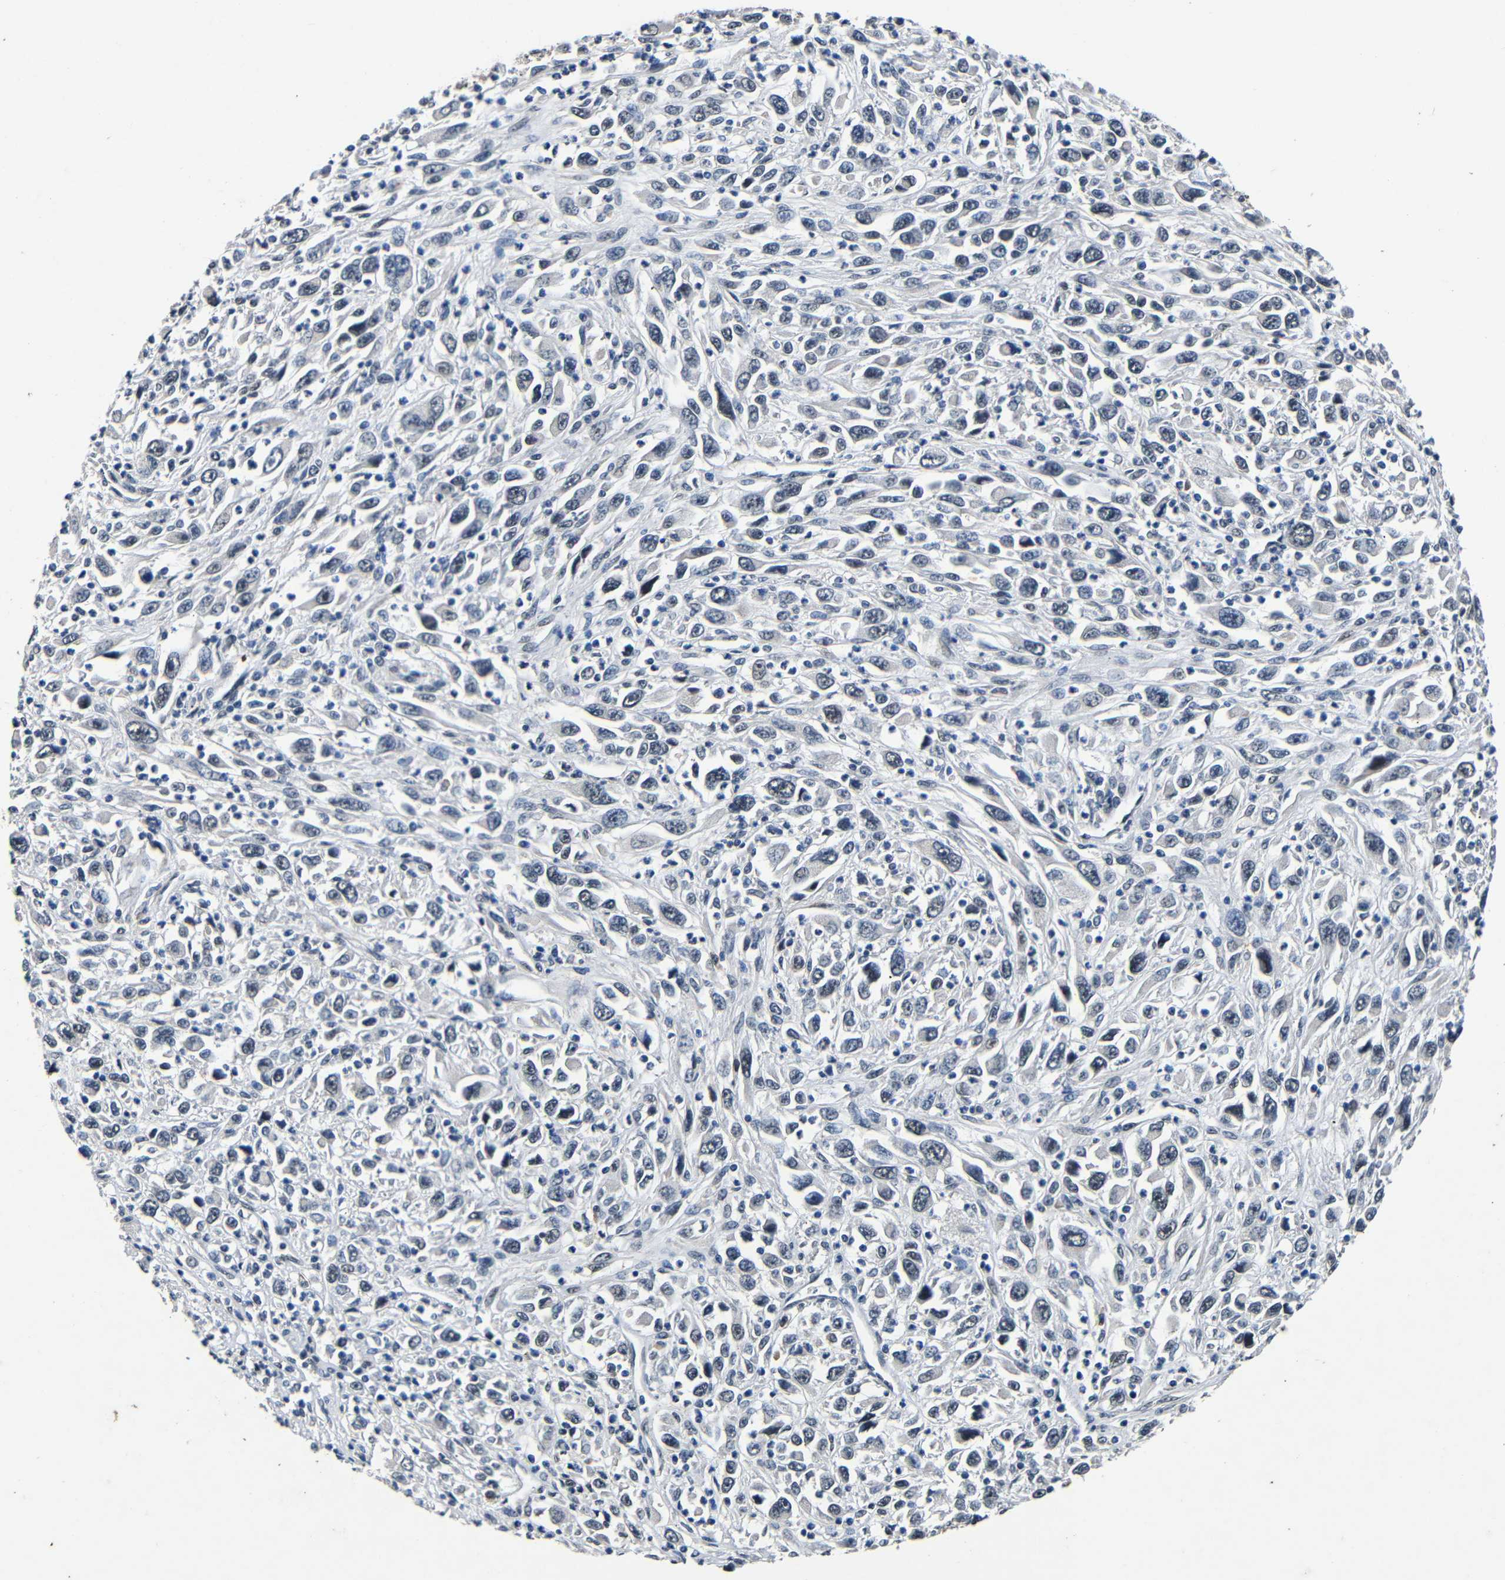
{"staining": {"intensity": "negative", "quantity": "none", "location": "none"}, "tissue": "melanoma", "cell_type": "Tumor cells", "image_type": "cancer", "snomed": [{"axis": "morphology", "description": "Malignant melanoma, Metastatic site"}, {"axis": "topography", "description": "Skin"}], "caption": "DAB (3,3'-diaminobenzidine) immunohistochemical staining of human malignant melanoma (metastatic site) shows no significant staining in tumor cells.", "gene": "FOXD4", "patient": {"sex": "female", "age": 56}}